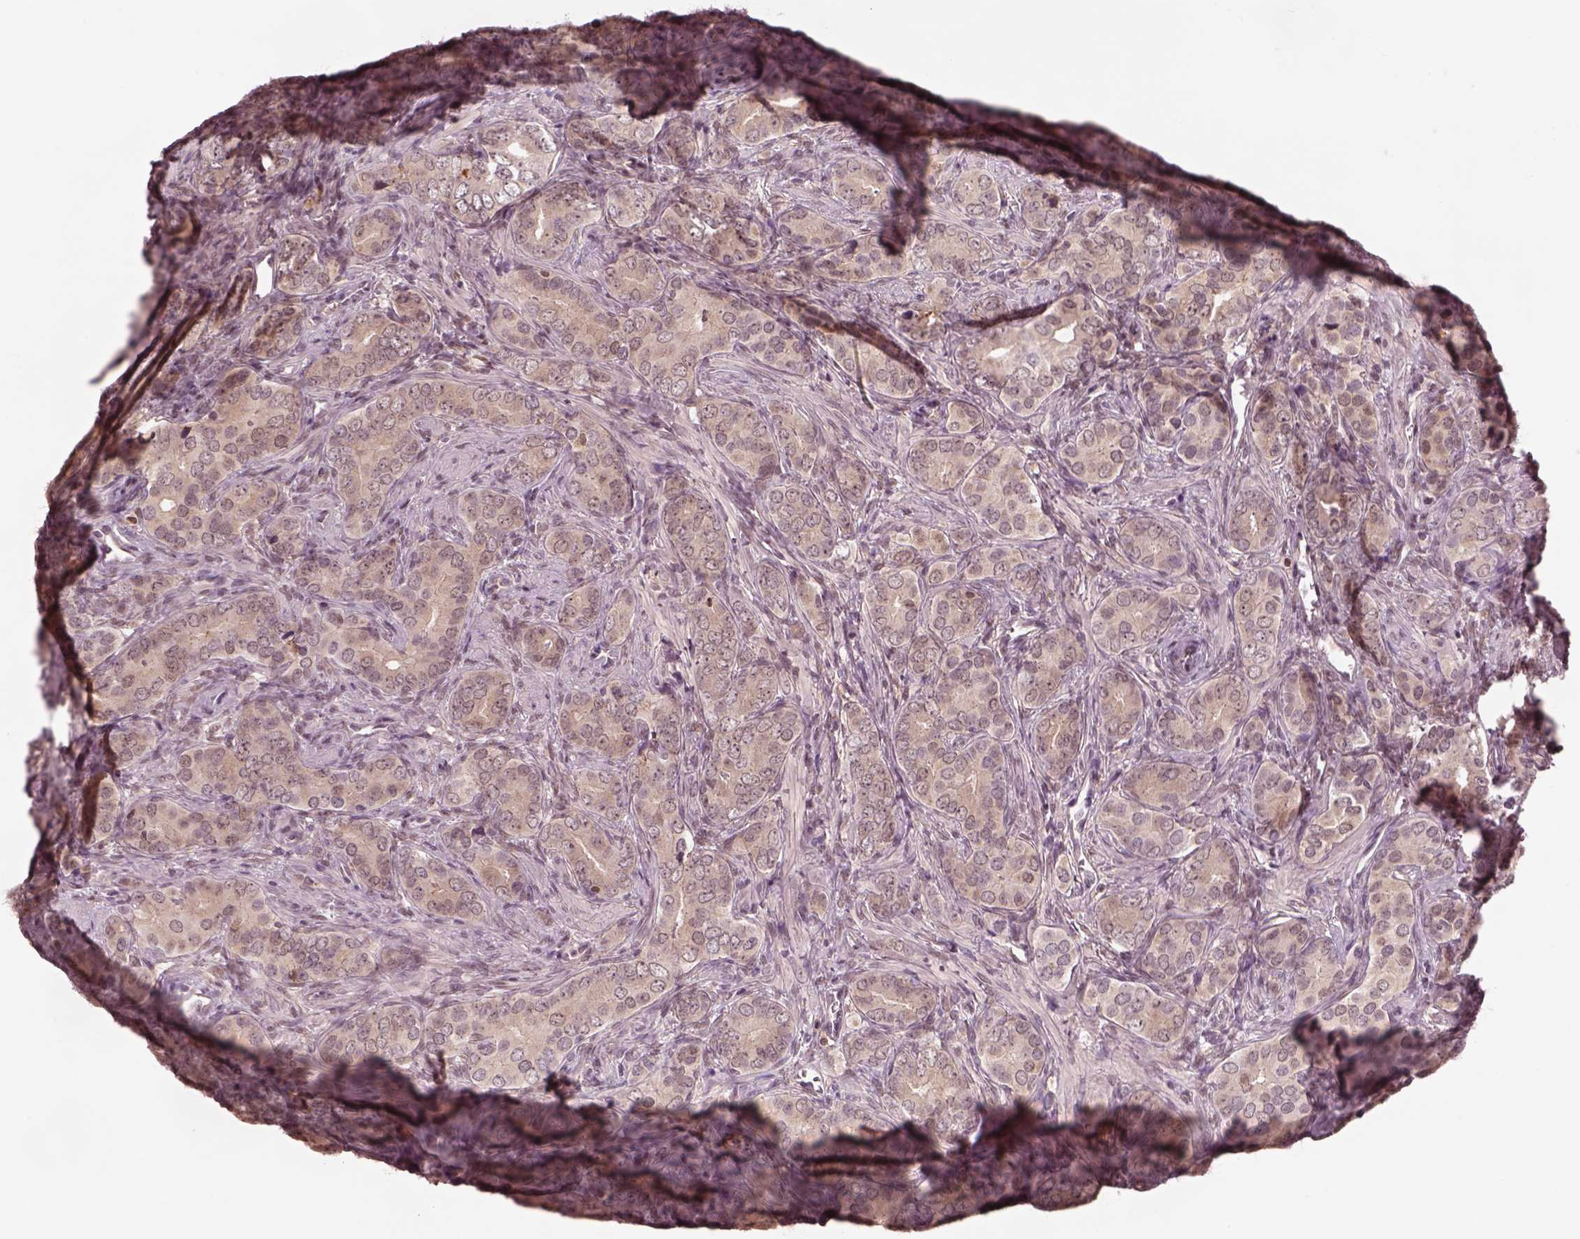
{"staining": {"intensity": "weak", "quantity": "25%-75%", "location": "cytoplasmic/membranous"}, "tissue": "prostate cancer", "cell_type": "Tumor cells", "image_type": "cancer", "snomed": [{"axis": "morphology", "description": "Adenocarcinoma, High grade"}, {"axis": "topography", "description": "Prostate"}], "caption": "An IHC photomicrograph of tumor tissue is shown. Protein staining in brown highlights weak cytoplasmic/membranous positivity in high-grade adenocarcinoma (prostate) within tumor cells. (Stains: DAB (3,3'-diaminobenzidine) in brown, nuclei in blue, Microscopy: brightfield microscopy at high magnification).", "gene": "SRI", "patient": {"sex": "male", "age": 84}}